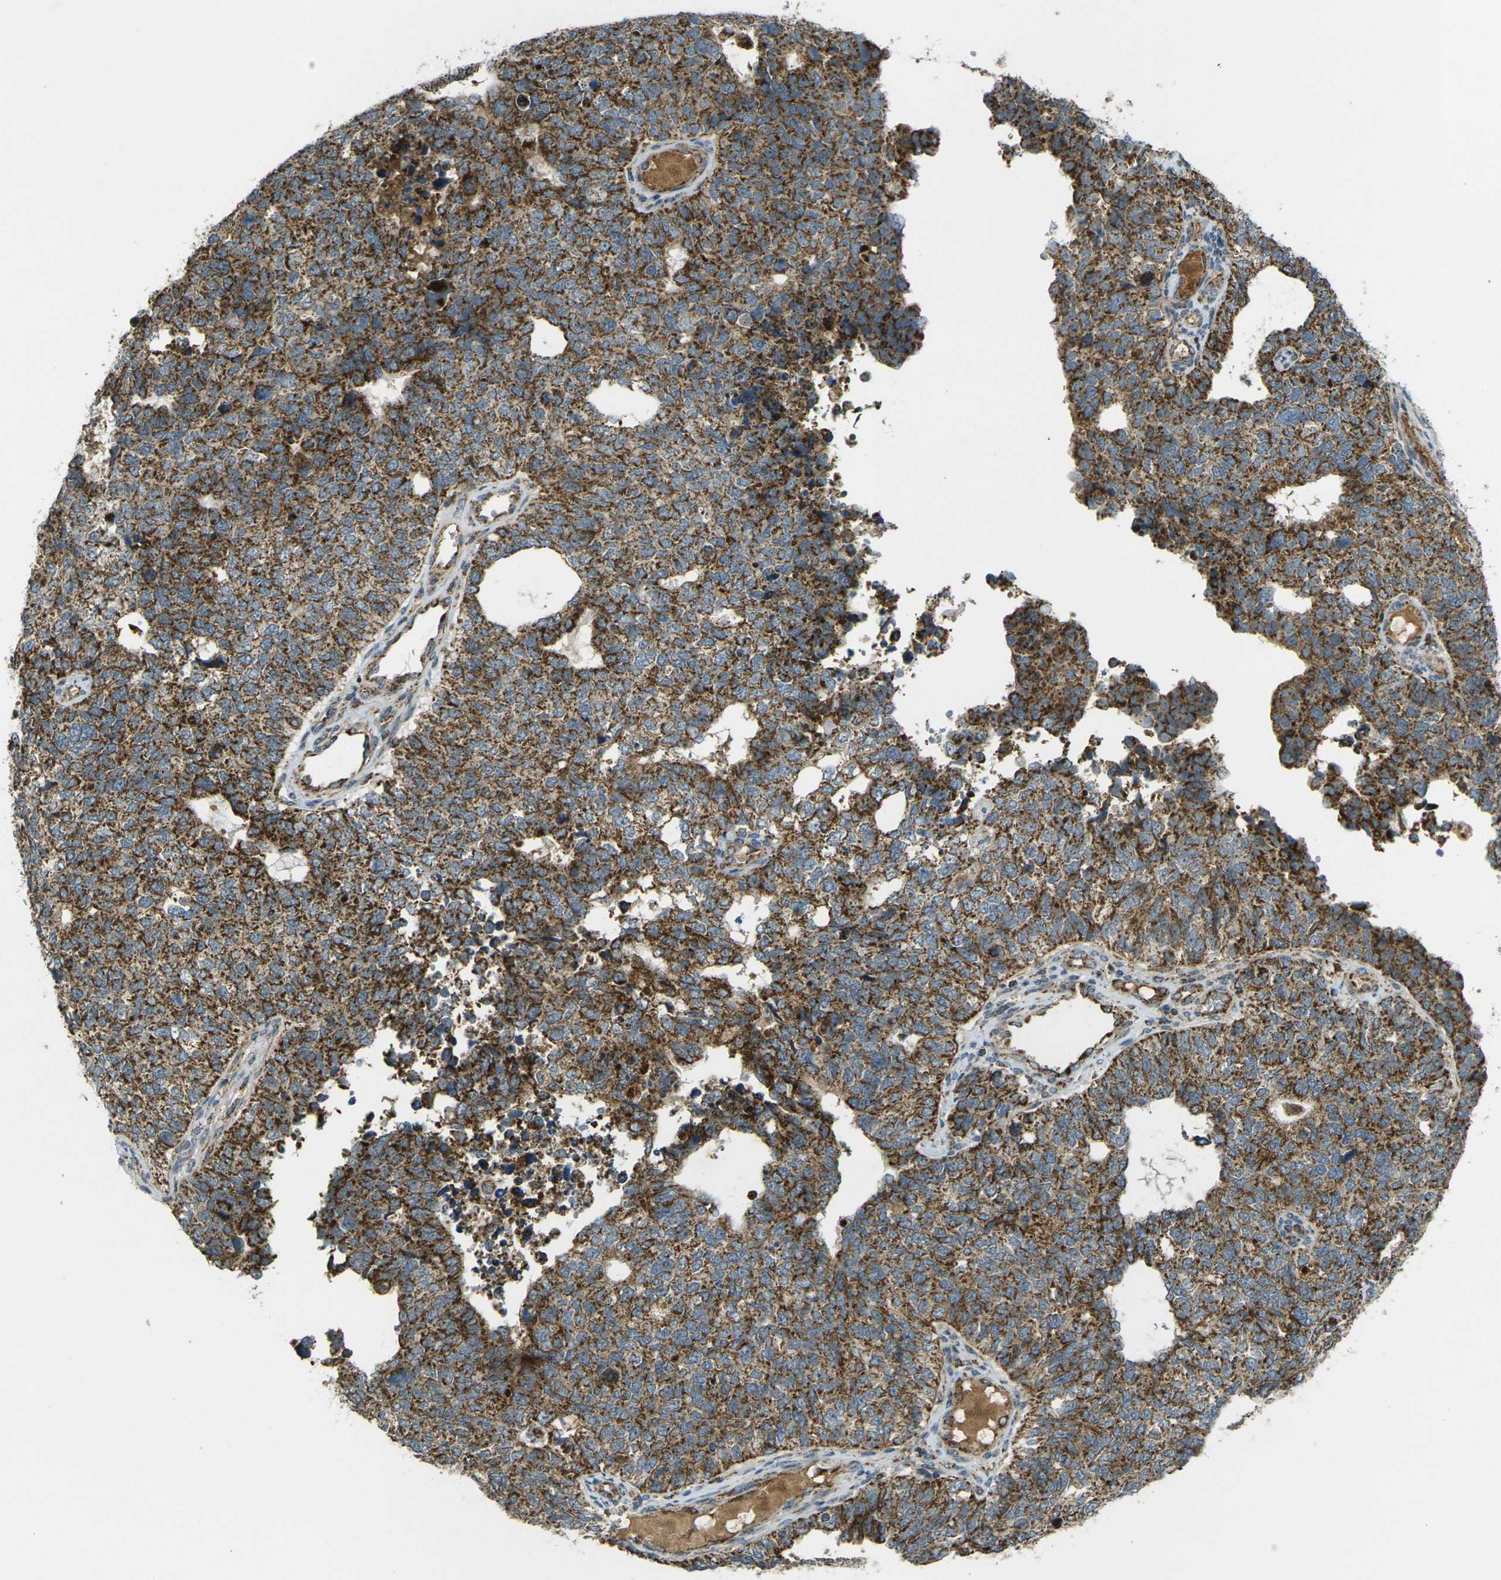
{"staining": {"intensity": "strong", "quantity": ">75%", "location": "cytoplasmic/membranous"}, "tissue": "cervical cancer", "cell_type": "Tumor cells", "image_type": "cancer", "snomed": [{"axis": "morphology", "description": "Squamous cell carcinoma, NOS"}, {"axis": "topography", "description": "Cervix"}], "caption": "Immunohistochemical staining of human cervical cancer (squamous cell carcinoma) shows strong cytoplasmic/membranous protein expression in about >75% of tumor cells.", "gene": "IGF1R", "patient": {"sex": "female", "age": 63}}